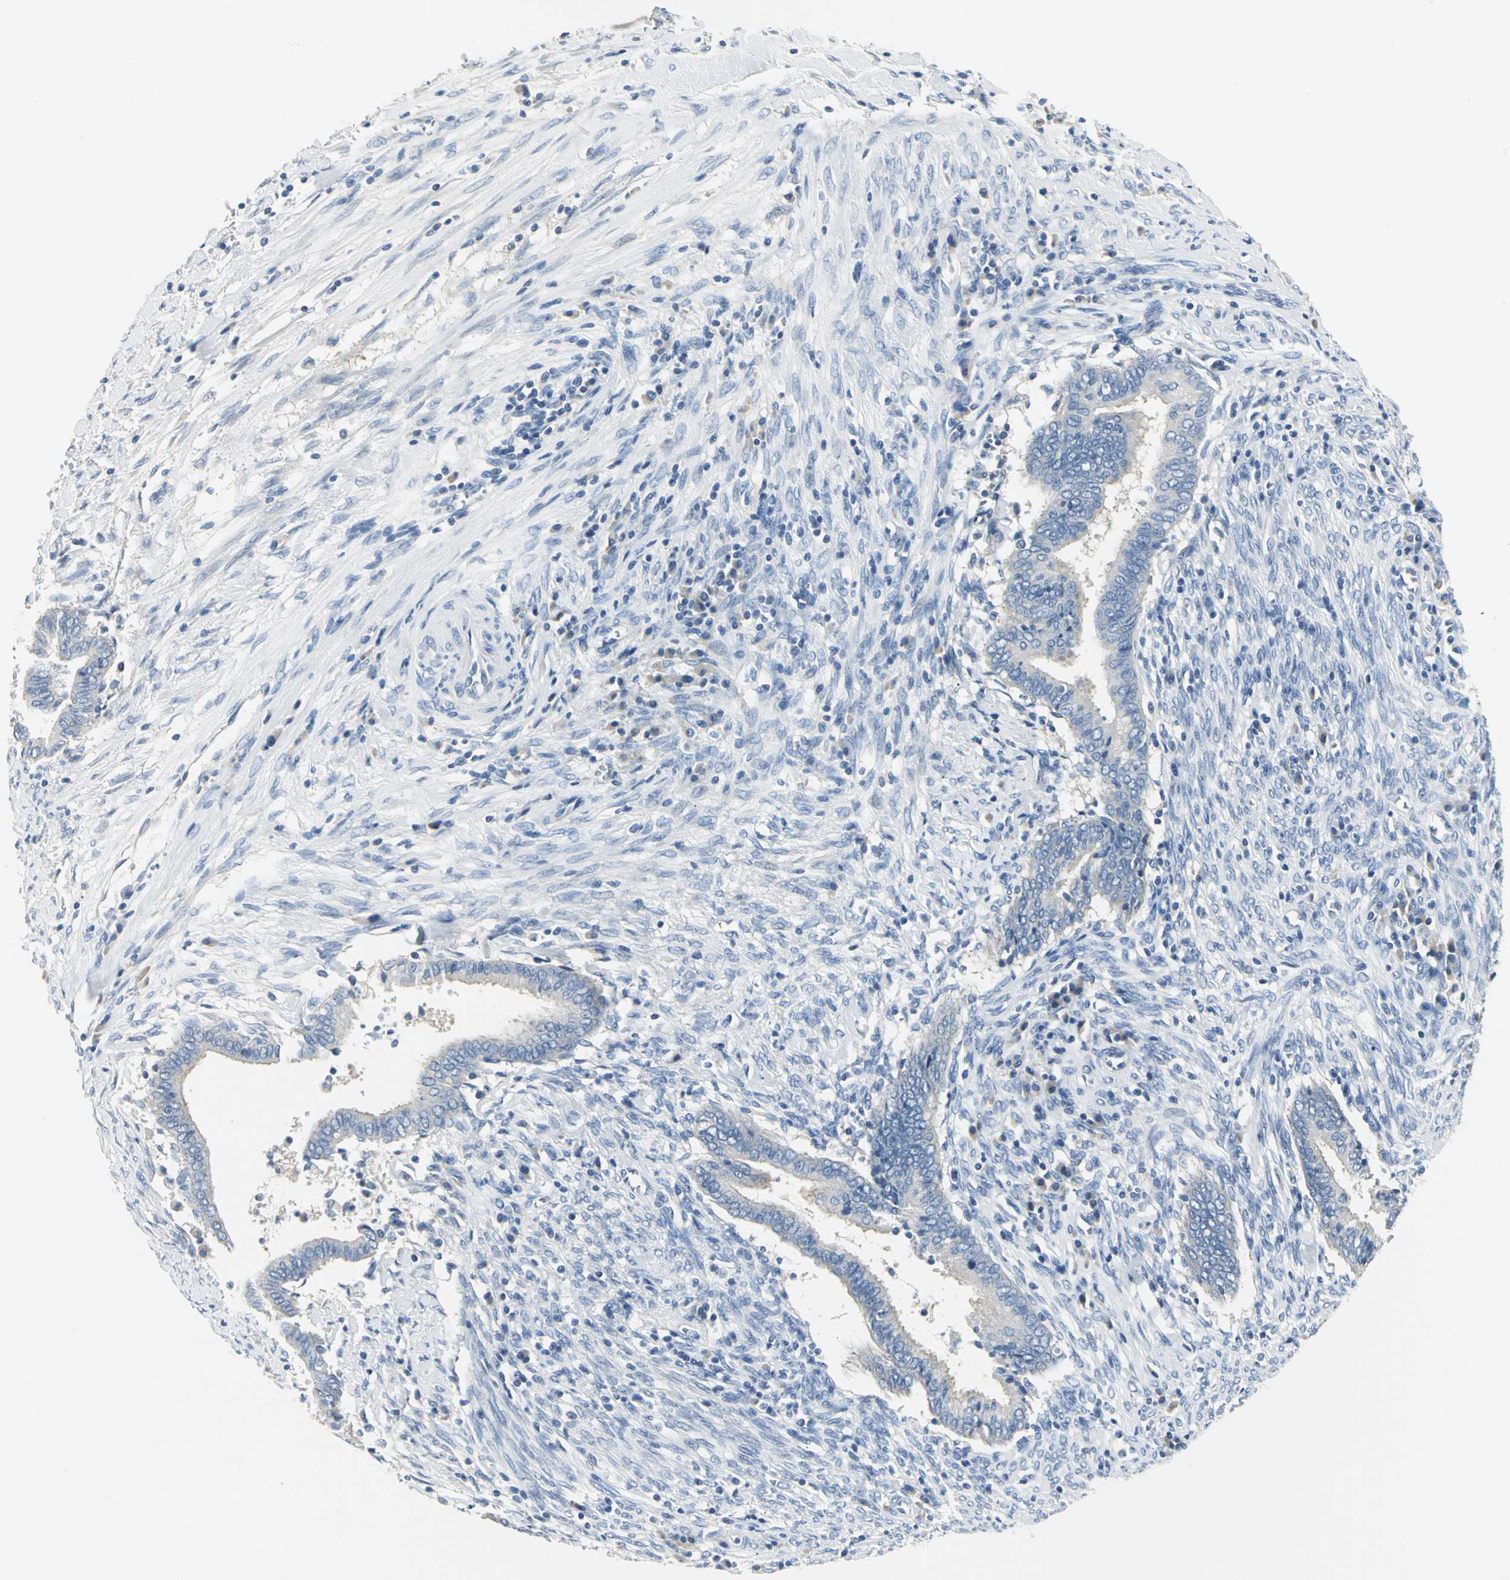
{"staining": {"intensity": "weak", "quantity": "25%-75%", "location": "cytoplasmic/membranous"}, "tissue": "cervical cancer", "cell_type": "Tumor cells", "image_type": "cancer", "snomed": [{"axis": "morphology", "description": "Adenocarcinoma, NOS"}, {"axis": "topography", "description": "Cervix"}], "caption": "A low amount of weak cytoplasmic/membranous staining is identified in about 25%-75% of tumor cells in cervical cancer (adenocarcinoma) tissue.", "gene": "RIPOR1", "patient": {"sex": "female", "age": 44}}